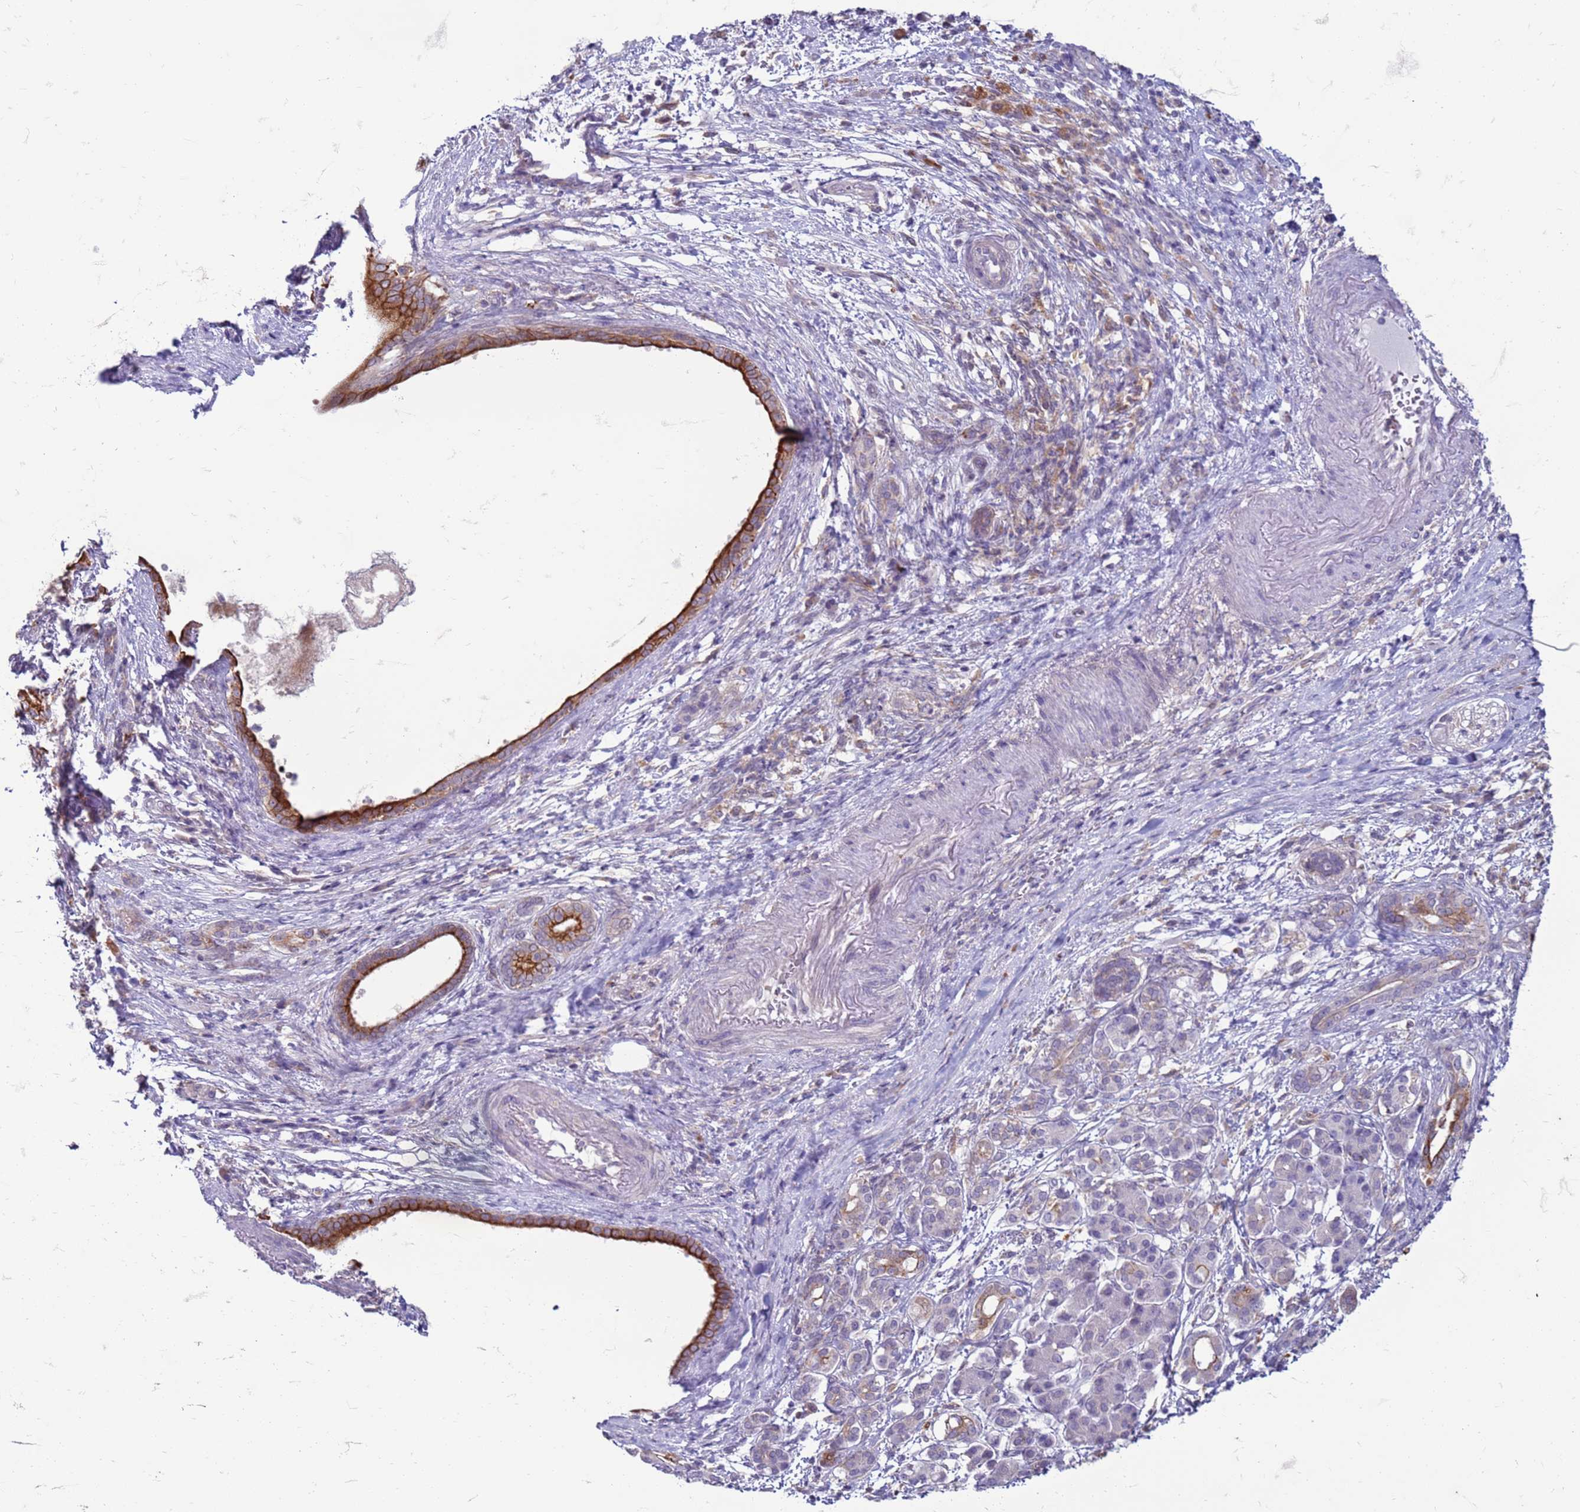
{"staining": {"intensity": "strong", "quantity": "25%-75%", "location": "cytoplasmic/membranous"}, "tissue": "pancreatic cancer", "cell_type": "Tumor cells", "image_type": "cancer", "snomed": [{"axis": "morphology", "description": "Adenocarcinoma, NOS"}, {"axis": "topography", "description": "Pancreas"}], "caption": "Protein staining of pancreatic cancer tissue exhibits strong cytoplasmic/membranous positivity in about 25%-75% of tumor cells.", "gene": "SLC15A3", "patient": {"sex": "female", "age": 55}}